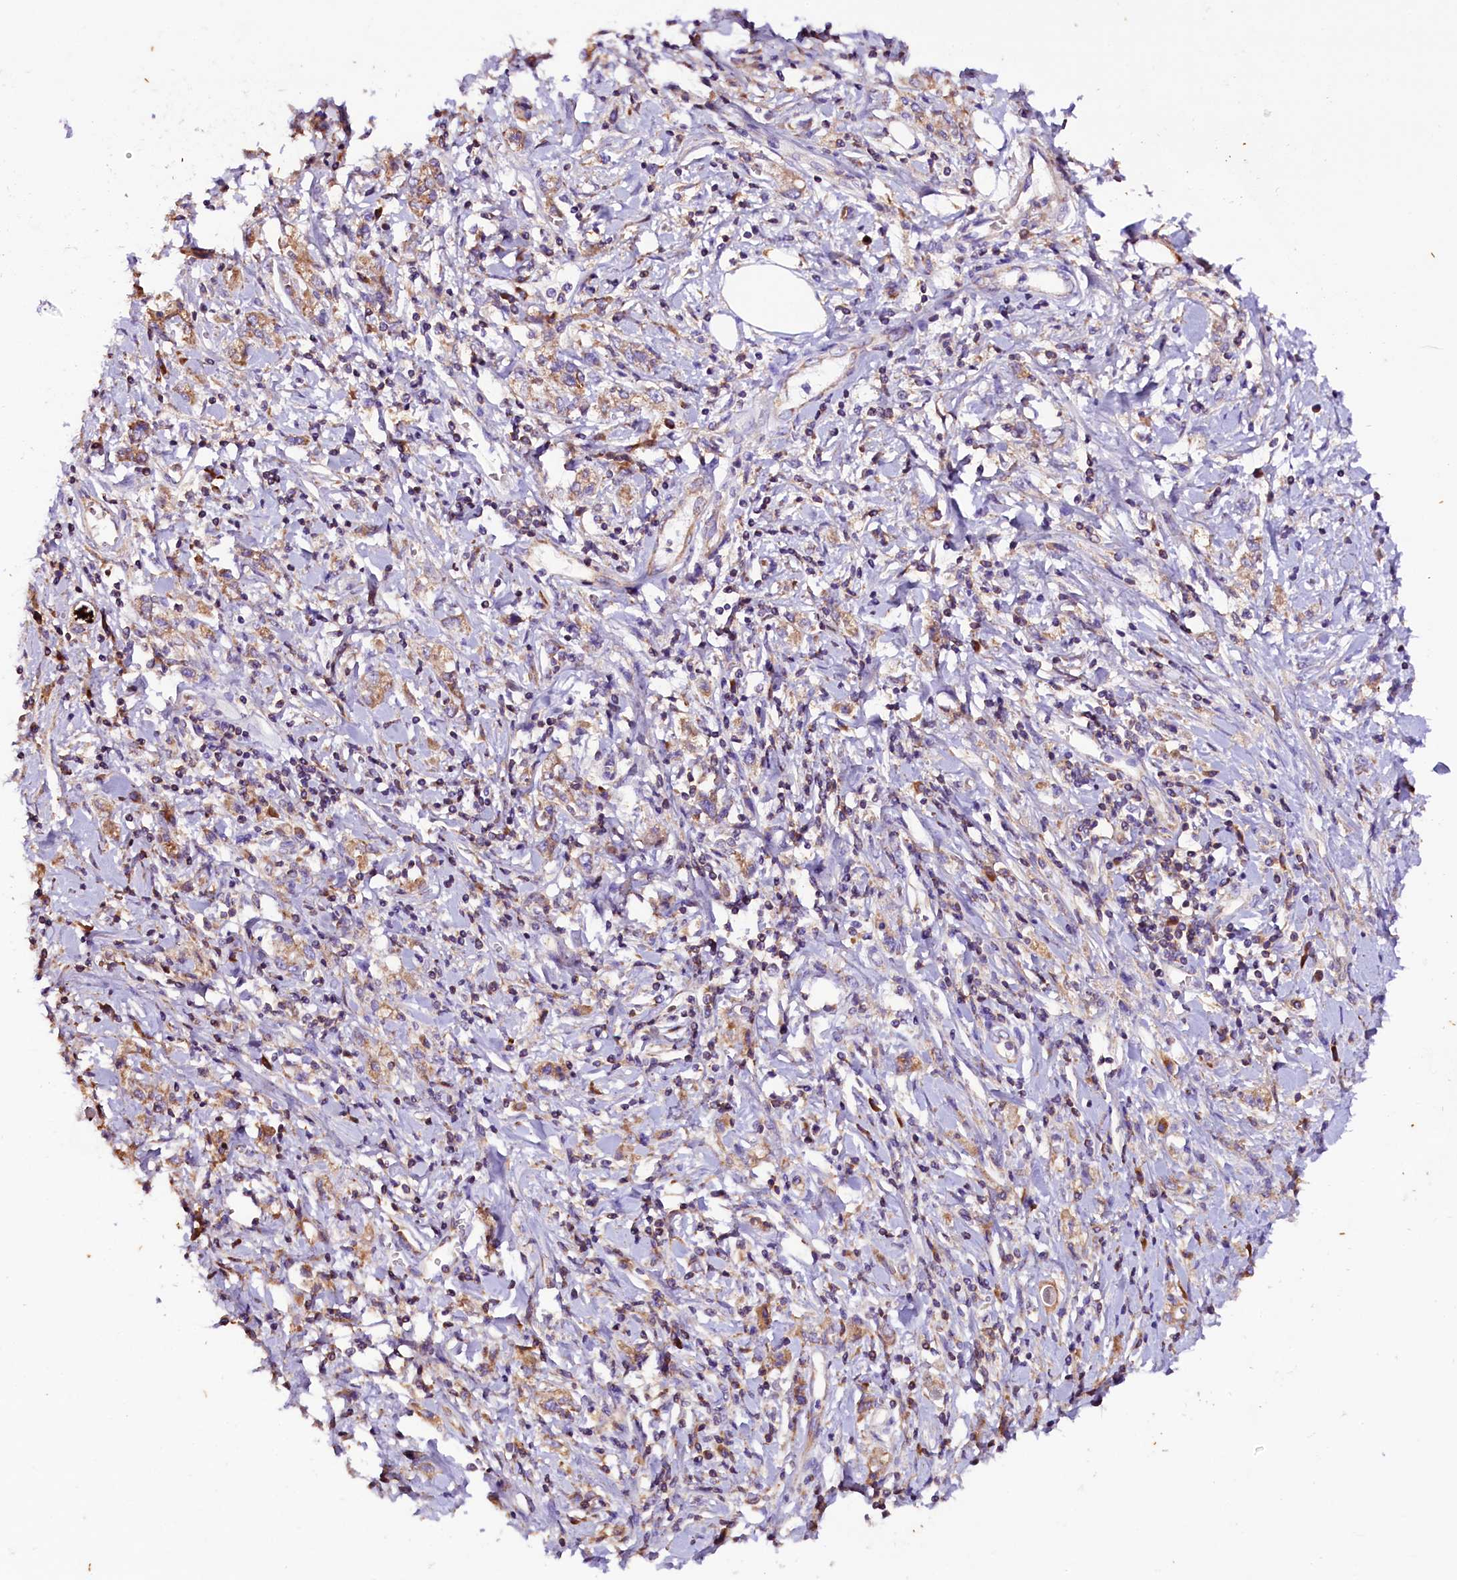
{"staining": {"intensity": "weak", "quantity": ">75%", "location": "cytoplasmic/membranous"}, "tissue": "stomach cancer", "cell_type": "Tumor cells", "image_type": "cancer", "snomed": [{"axis": "morphology", "description": "Adenocarcinoma, NOS"}, {"axis": "topography", "description": "Stomach"}], "caption": "Immunohistochemical staining of stomach adenocarcinoma demonstrates low levels of weak cytoplasmic/membranous protein staining in about >75% of tumor cells.", "gene": "SIX5", "patient": {"sex": "female", "age": 76}}